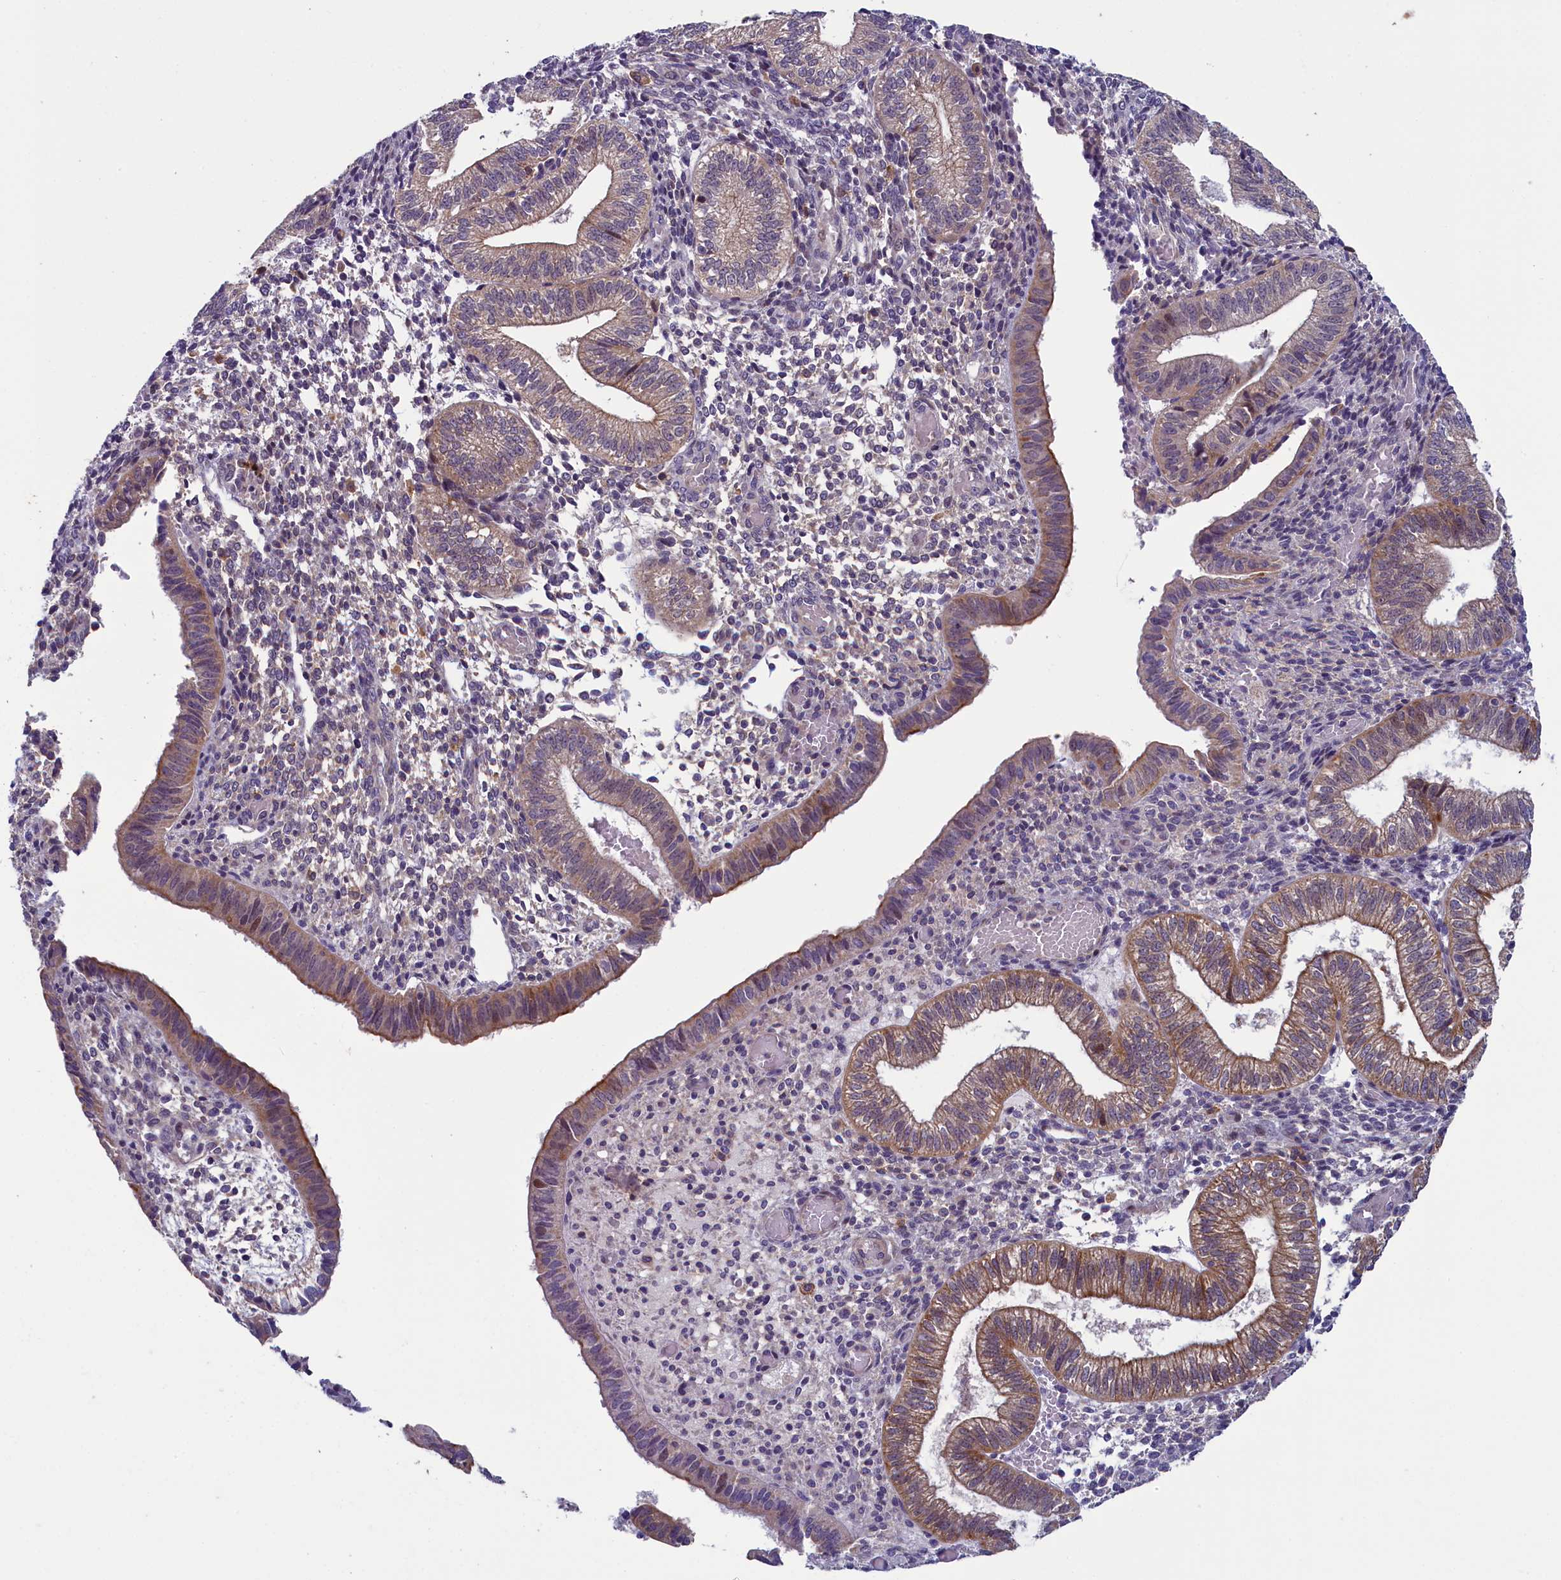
{"staining": {"intensity": "negative", "quantity": "none", "location": "none"}, "tissue": "endometrium", "cell_type": "Cells in endometrial stroma", "image_type": "normal", "snomed": [{"axis": "morphology", "description": "Normal tissue, NOS"}, {"axis": "topography", "description": "Endometrium"}], "caption": "This is an IHC photomicrograph of benign endometrium. There is no positivity in cells in endometrial stroma.", "gene": "ANKRD39", "patient": {"sex": "female", "age": 34}}